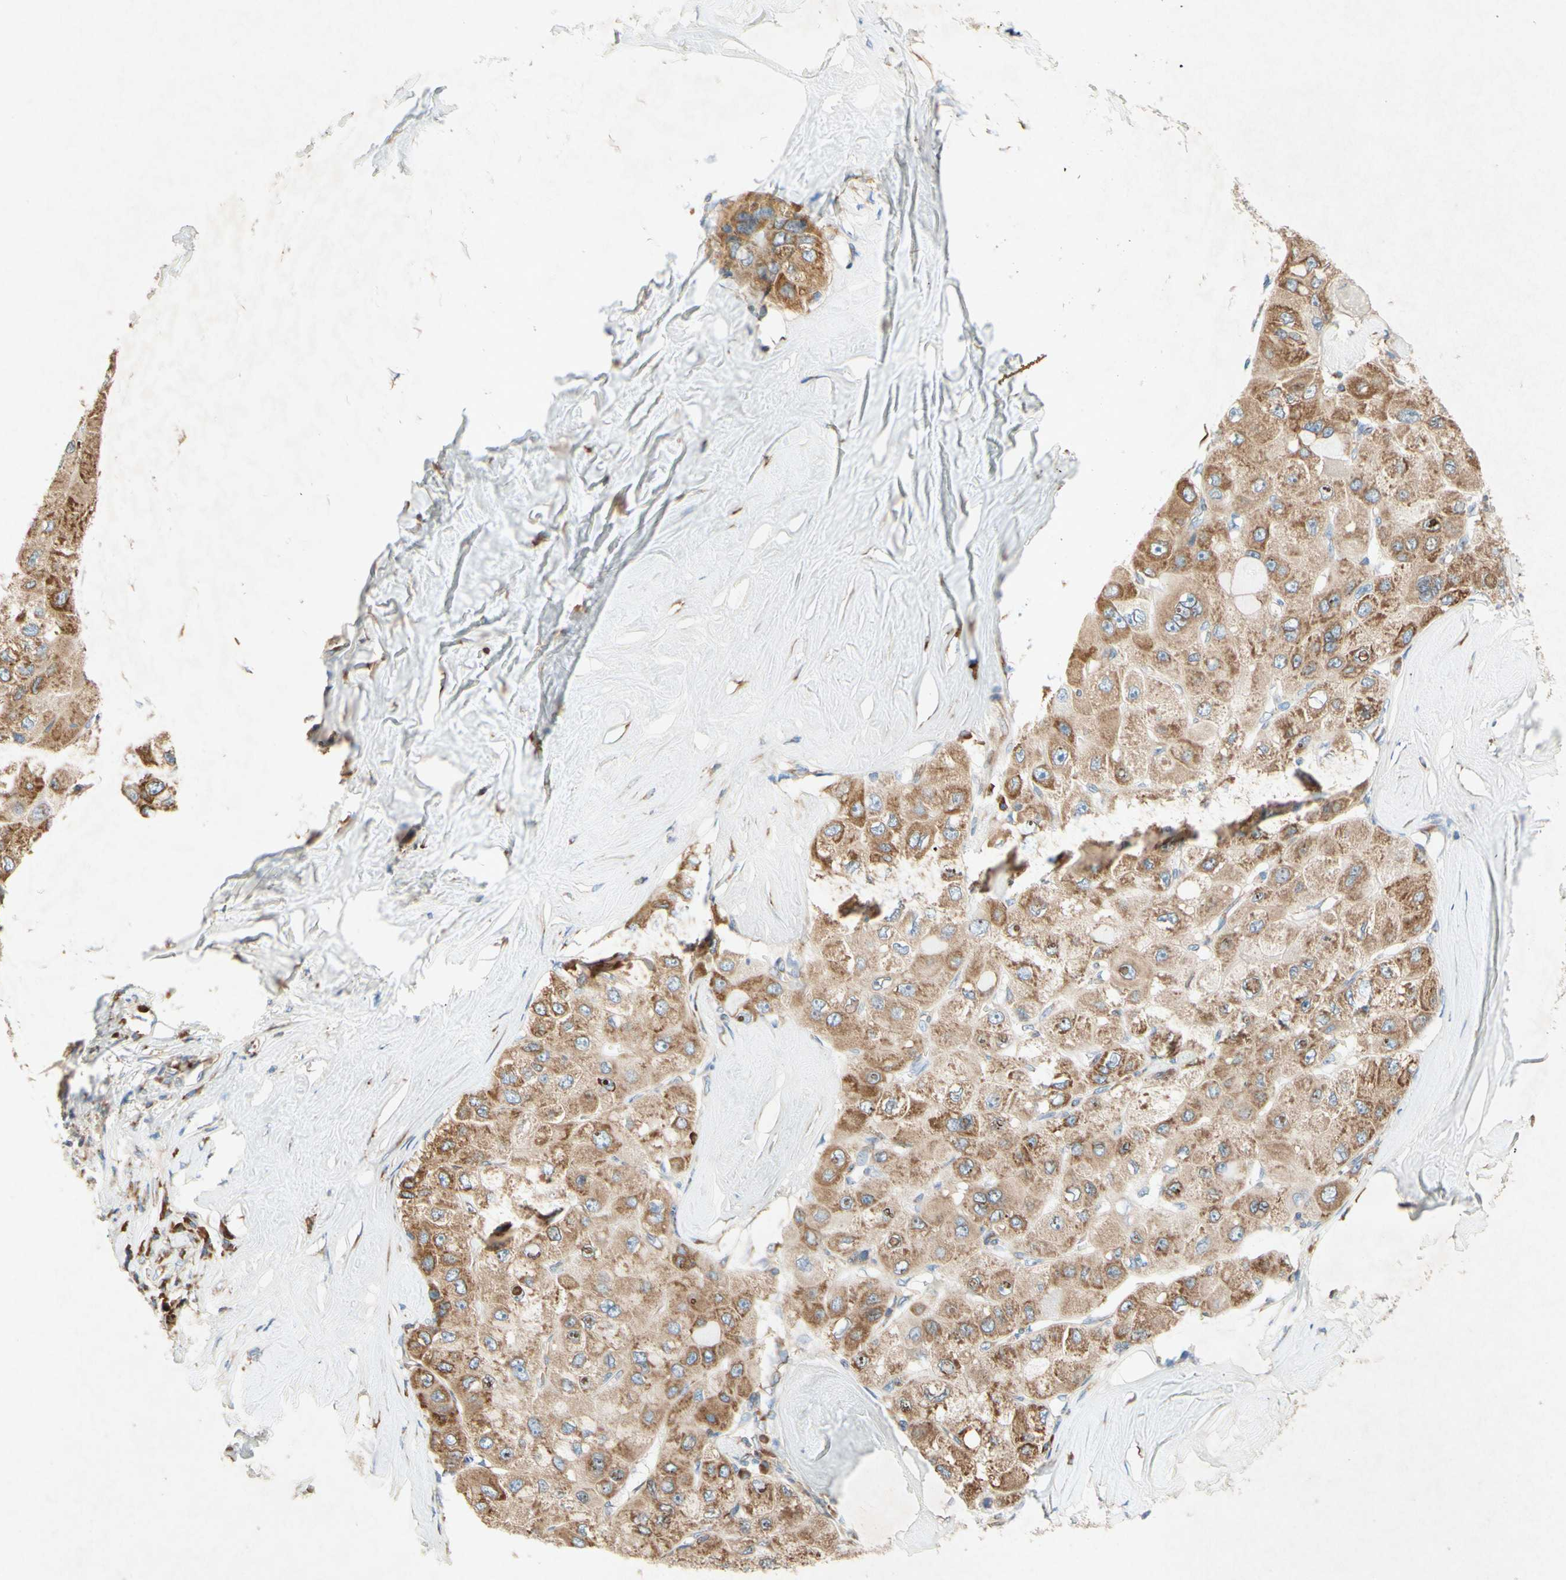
{"staining": {"intensity": "moderate", "quantity": ">75%", "location": "cytoplasmic/membranous"}, "tissue": "liver cancer", "cell_type": "Tumor cells", "image_type": "cancer", "snomed": [{"axis": "morphology", "description": "Carcinoma, Hepatocellular, NOS"}, {"axis": "topography", "description": "Liver"}], "caption": "Immunohistochemistry of hepatocellular carcinoma (liver) exhibits medium levels of moderate cytoplasmic/membranous positivity in about >75% of tumor cells.", "gene": "PABPC1", "patient": {"sex": "male", "age": 80}}